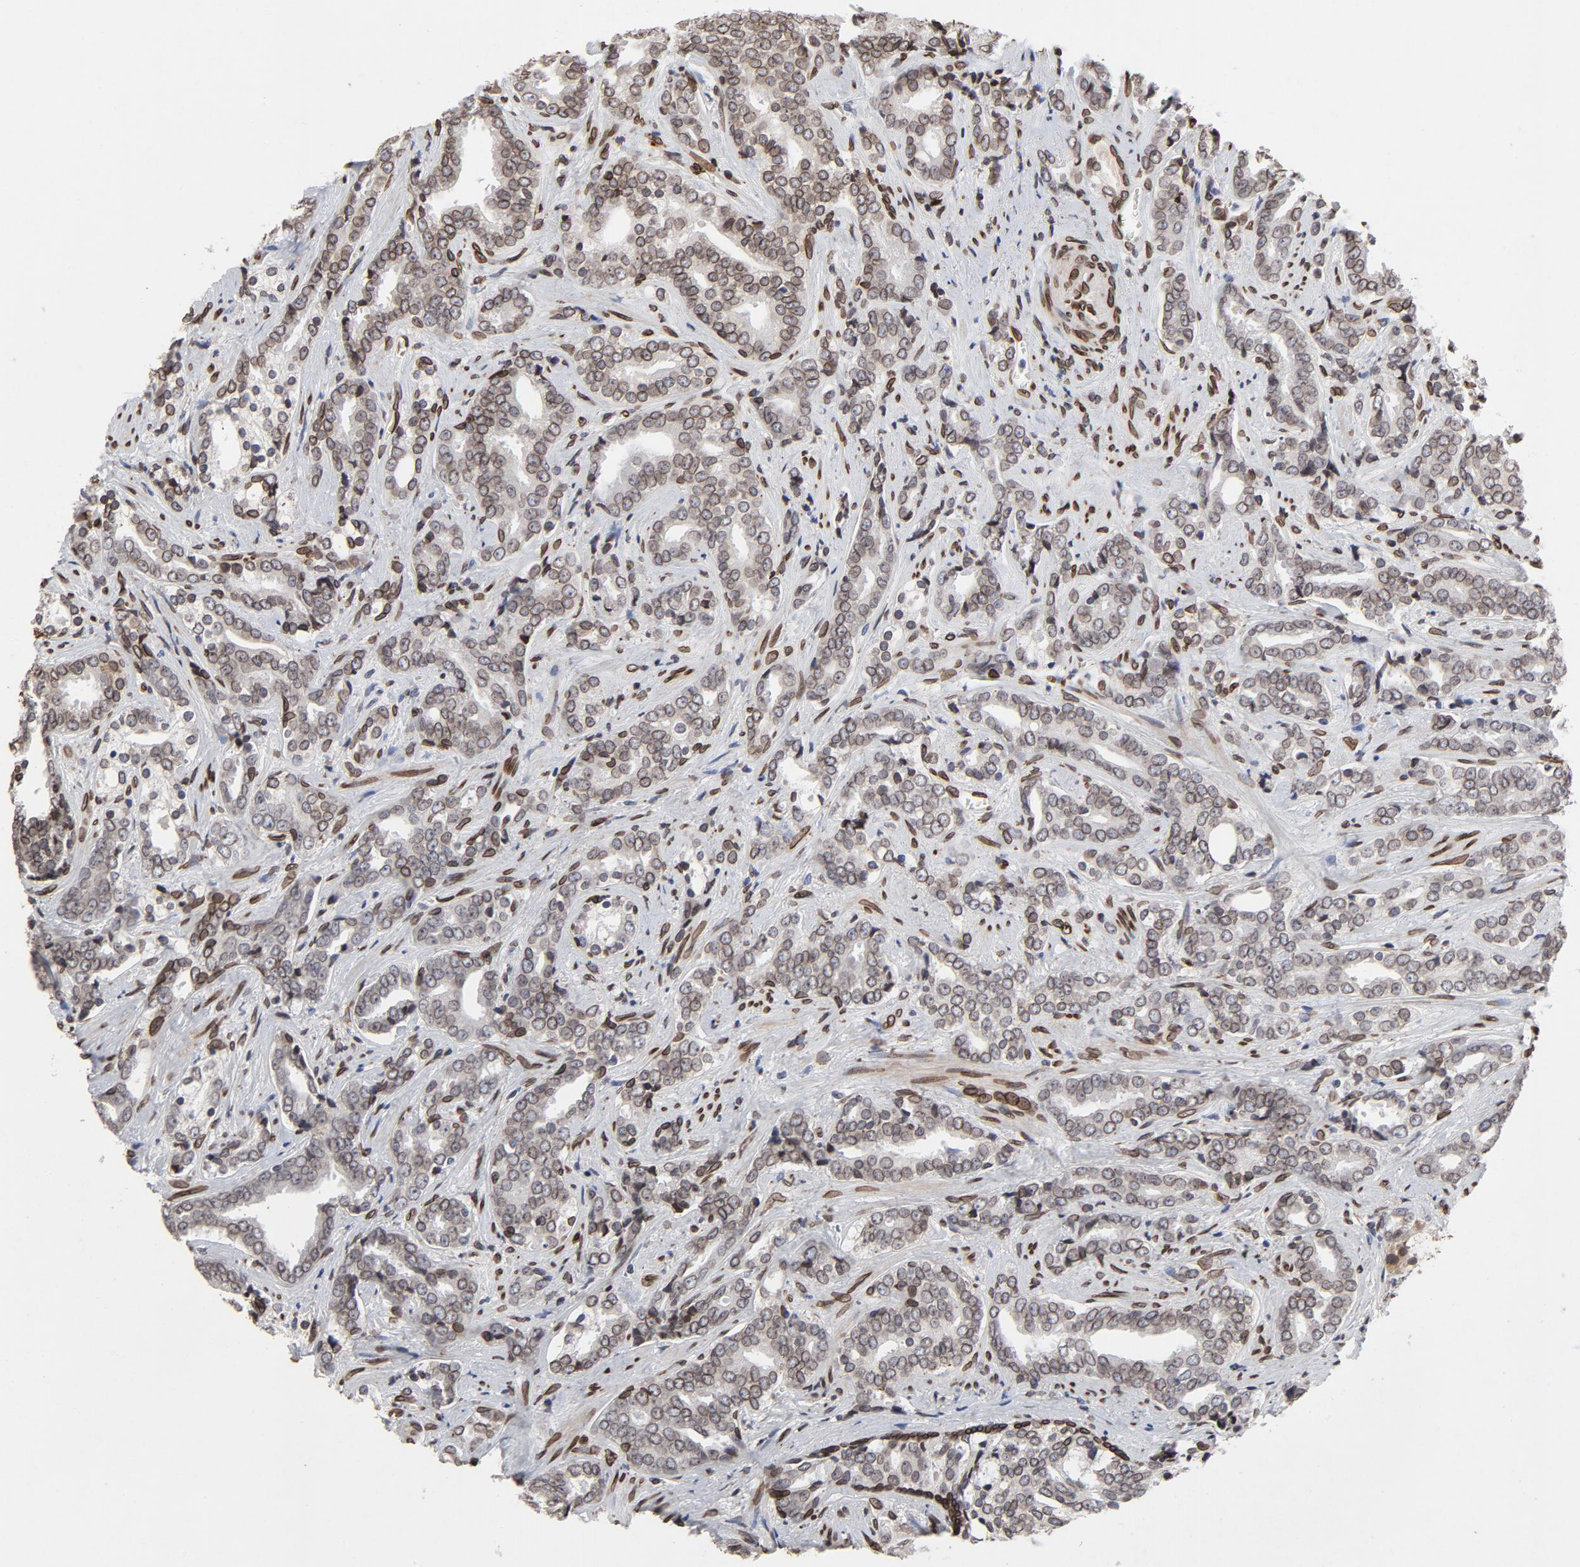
{"staining": {"intensity": "moderate", "quantity": "25%-75%", "location": "cytoplasmic/membranous,nuclear"}, "tissue": "prostate cancer", "cell_type": "Tumor cells", "image_type": "cancer", "snomed": [{"axis": "morphology", "description": "Adenocarcinoma, High grade"}, {"axis": "topography", "description": "Prostate"}], "caption": "Human prostate cancer stained with a protein marker reveals moderate staining in tumor cells.", "gene": "LMNA", "patient": {"sex": "male", "age": 67}}